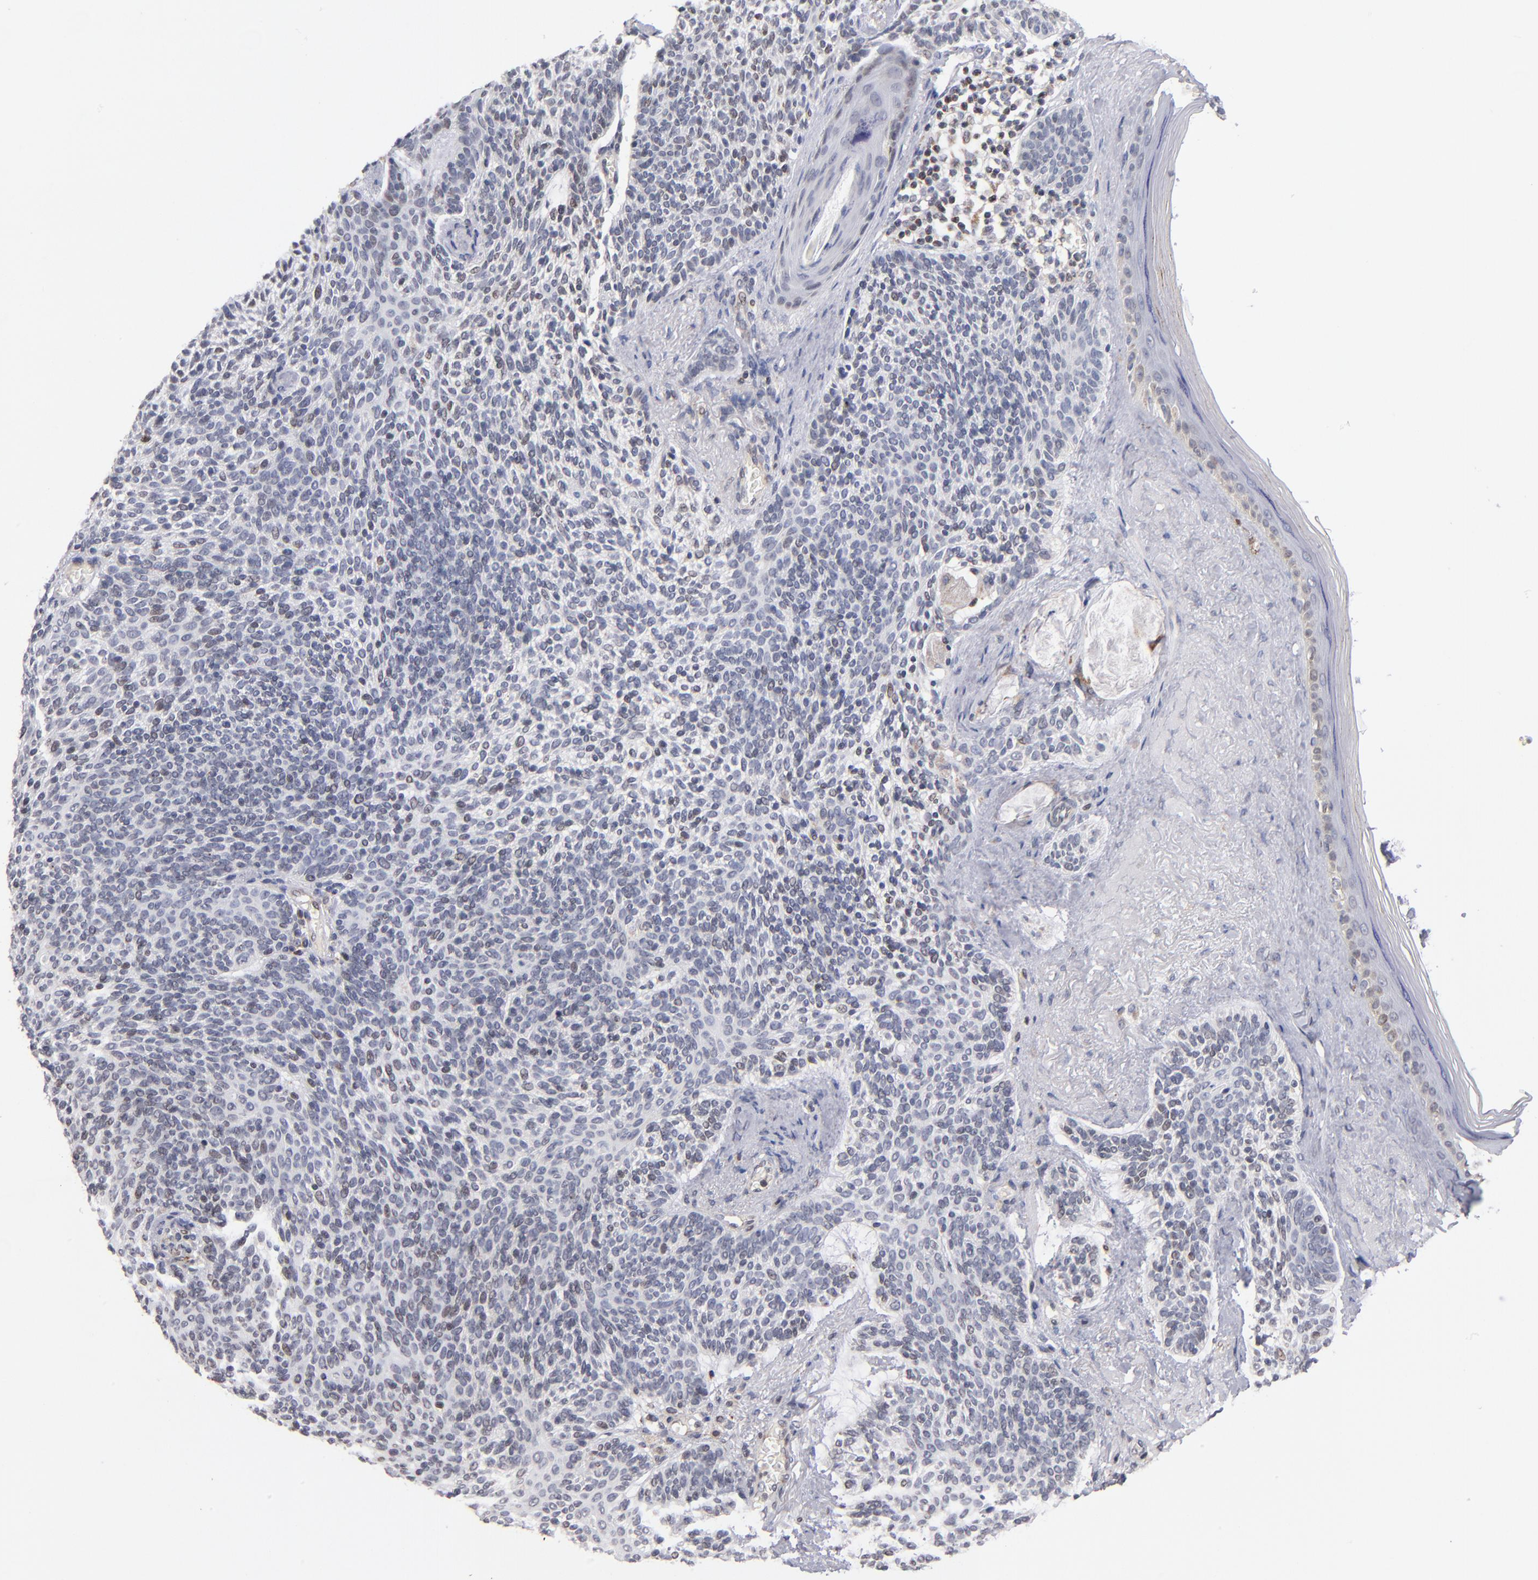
{"staining": {"intensity": "weak", "quantity": "25%-75%", "location": "nuclear"}, "tissue": "skin cancer", "cell_type": "Tumor cells", "image_type": "cancer", "snomed": [{"axis": "morphology", "description": "Normal tissue, NOS"}, {"axis": "morphology", "description": "Basal cell carcinoma"}, {"axis": "topography", "description": "Skin"}], "caption": "Brown immunohistochemical staining in skin basal cell carcinoma exhibits weak nuclear expression in about 25%-75% of tumor cells.", "gene": "ODF2", "patient": {"sex": "female", "age": 70}}